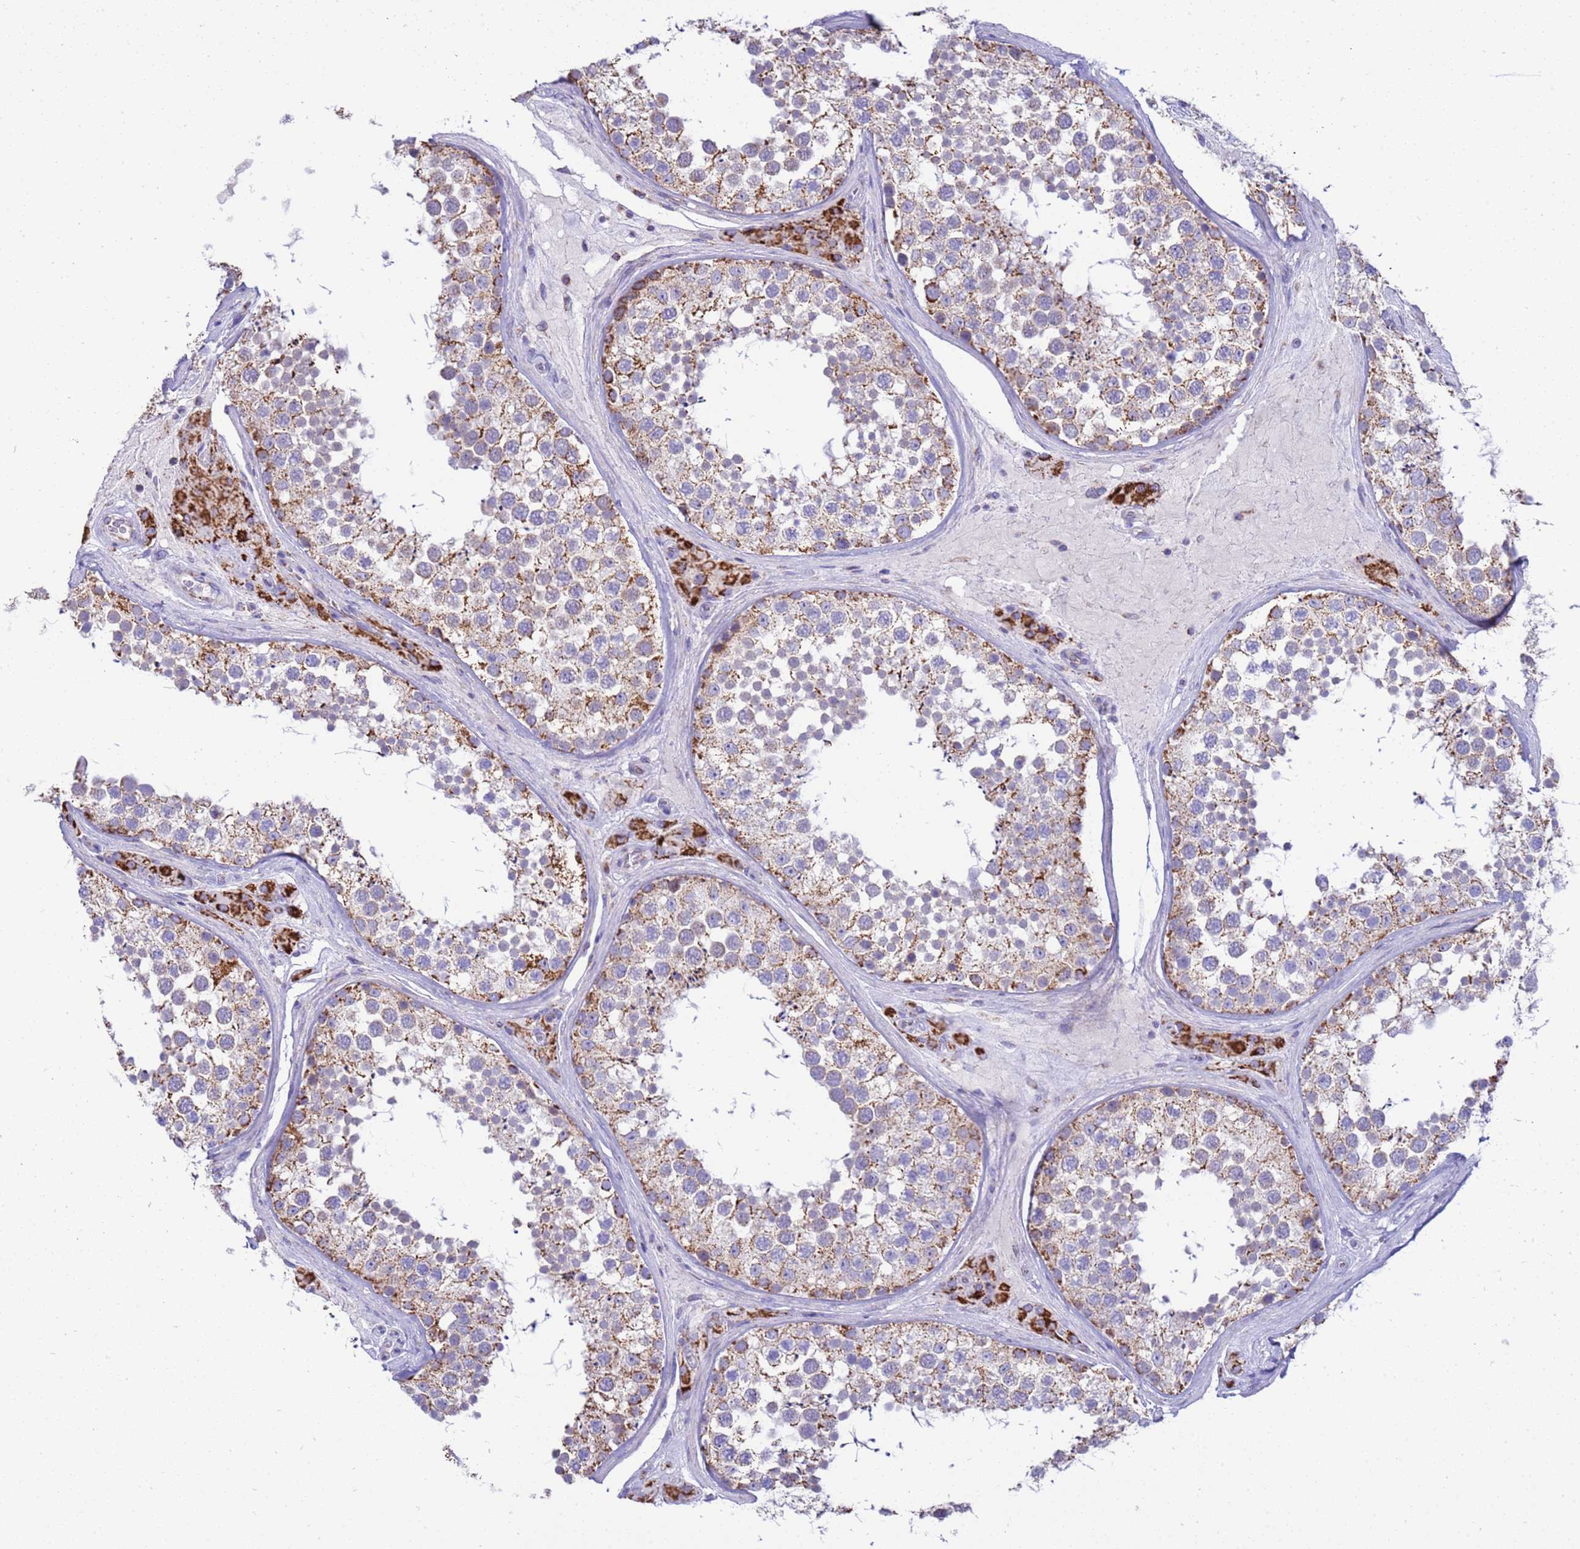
{"staining": {"intensity": "moderate", "quantity": ">75%", "location": "cytoplasmic/membranous"}, "tissue": "testis", "cell_type": "Cells in seminiferous ducts", "image_type": "normal", "snomed": [{"axis": "morphology", "description": "Normal tissue, NOS"}, {"axis": "topography", "description": "Testis"}], "caption": "Human testis stained for a protein (brown) reveals moderate cytoplasmic/membranous positive positivity in approximately >75% of cells in seminiferous ducts.", "gene": "RNF165", "patient": {"sex": "male", "age": 46}}